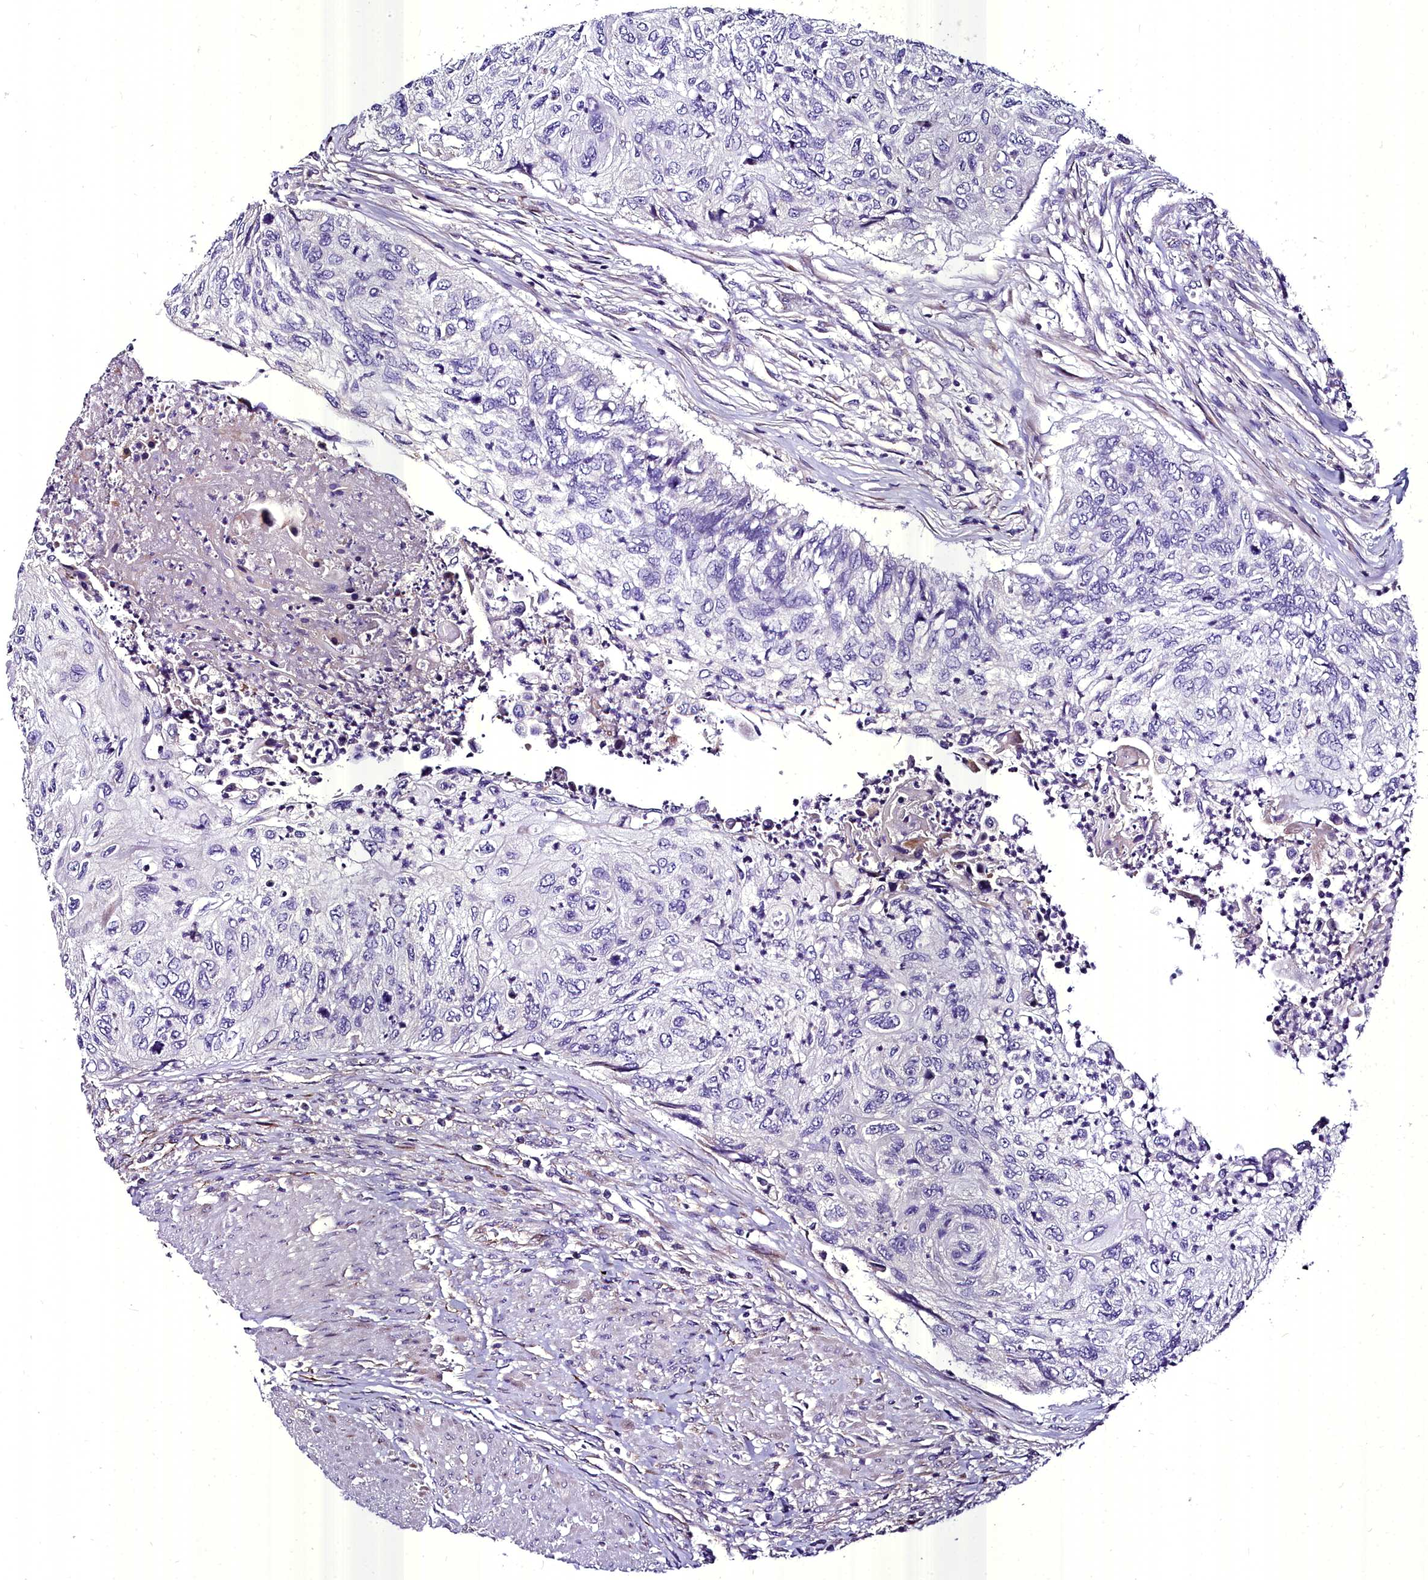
{"staining": {"intensity": "negative", "quantity": "none", "location": "none"}, "tissue": "urothelial cancer", "cell_type": "Tumor cells", "image_type": "cancer", "snomed": [{"axis": "morphology", "description": "Urothelial carcinoma, High grade"}, {"axis": "topography", "description": "Urinary bladder"}], "caption": "This is an immunohistochemistry (IHC) histopathology image of urothelial cancer. There is no staining in tumor cells.", "gene": "MS4A18", "patient": {"sex": "female", "age": 60}}